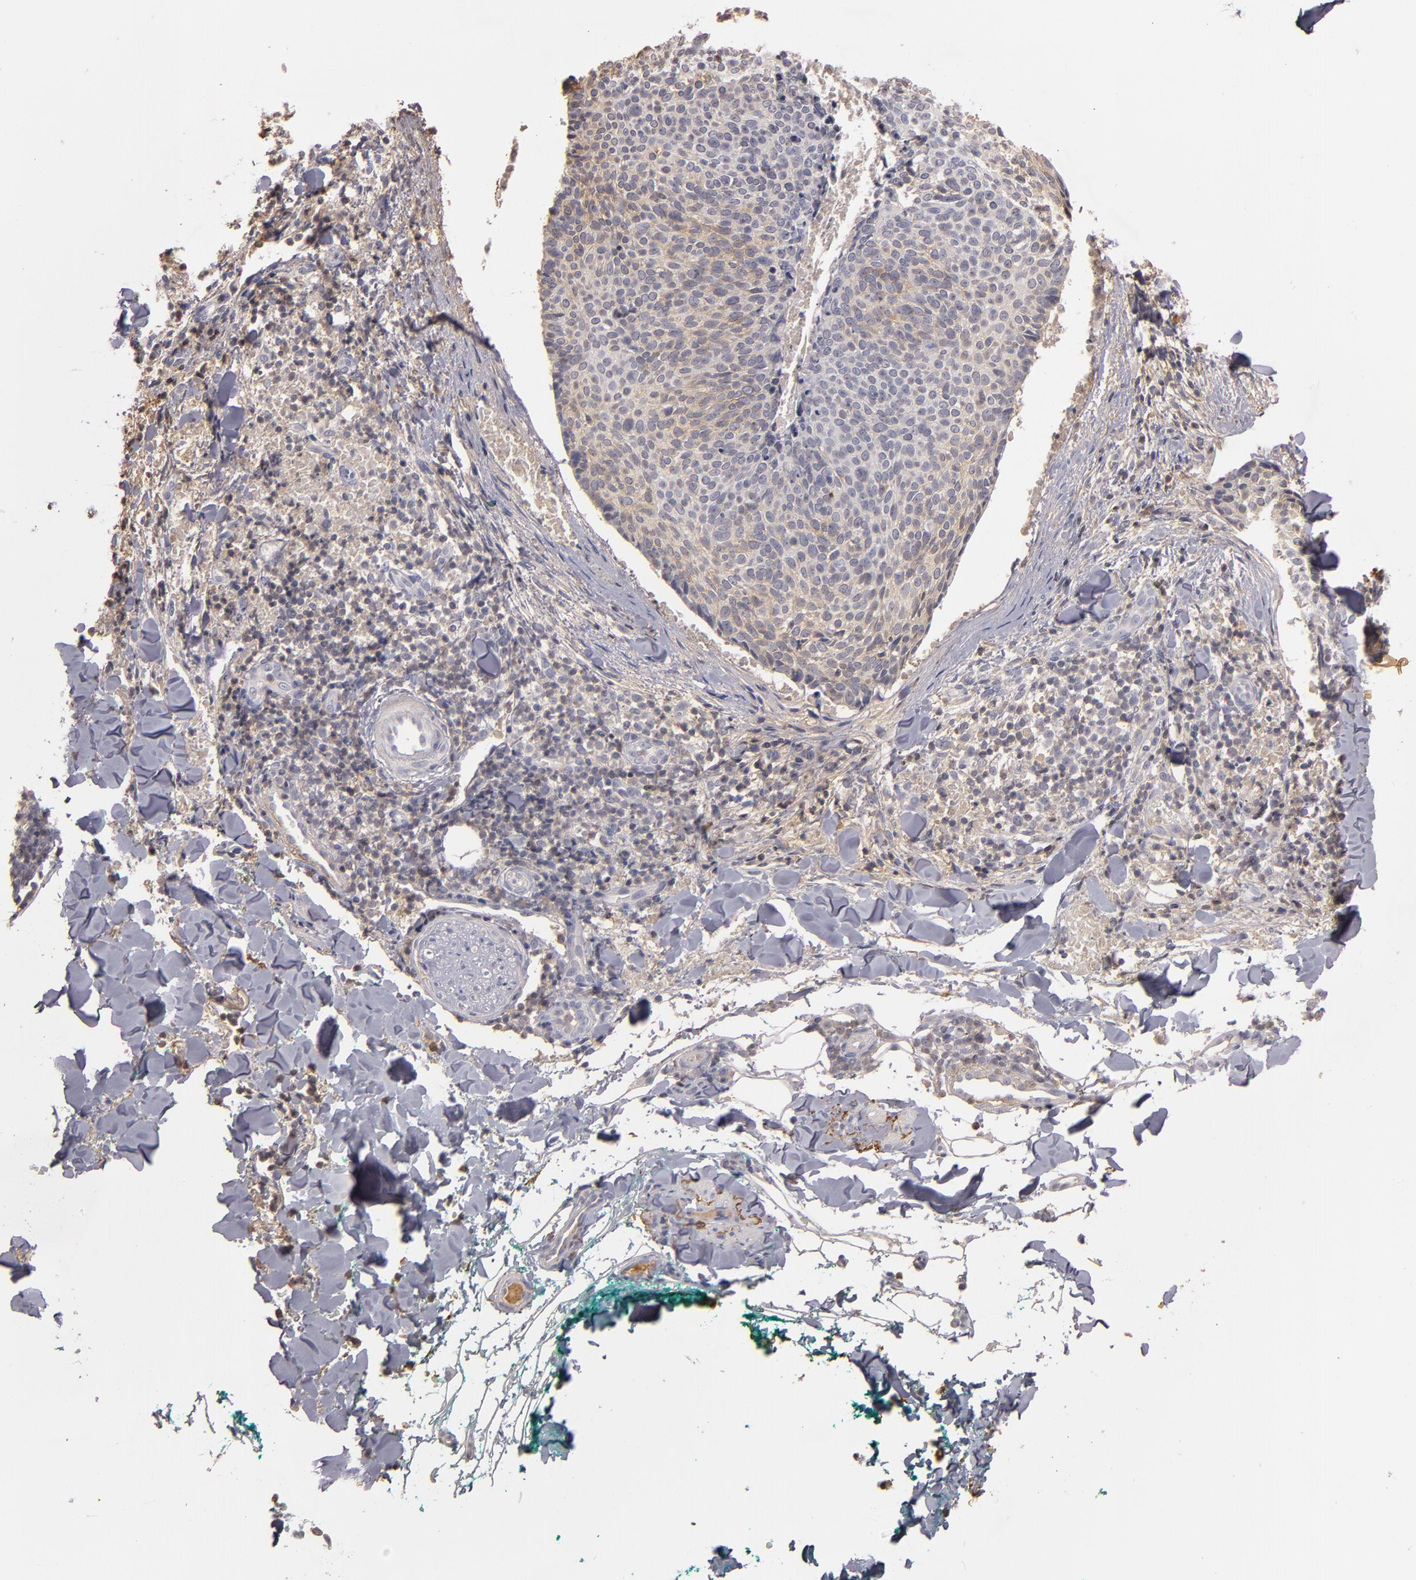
{"staining": {"intensity": "weak", "quantity": "<25%", "location": "cytoplasmic/membranous"}, "tissue": "skin cancer", "cell_type": "Tumor cells", "image_type": "cancer", "snomed": [{"axis": "morphology", "description": "Normal tissue, NOS"}, {"axis": "morphology", "description": "Basal cell carcinoma"}, {"axis": "topography", "description": "Skin"}], "caption": "Basal cell carcinoma (skin) was stained to show a protein in brown. There is no significant expression in tumor cells. The staining was performed using DAB (3,3'-diaminobenzidine) to visualize the protein expression in brown, while the nuclei were stained in blue with hematoxylin (Magnification: 20x).", "gene": "MBL2", "patient": {"sex": "female", "age": 57}}